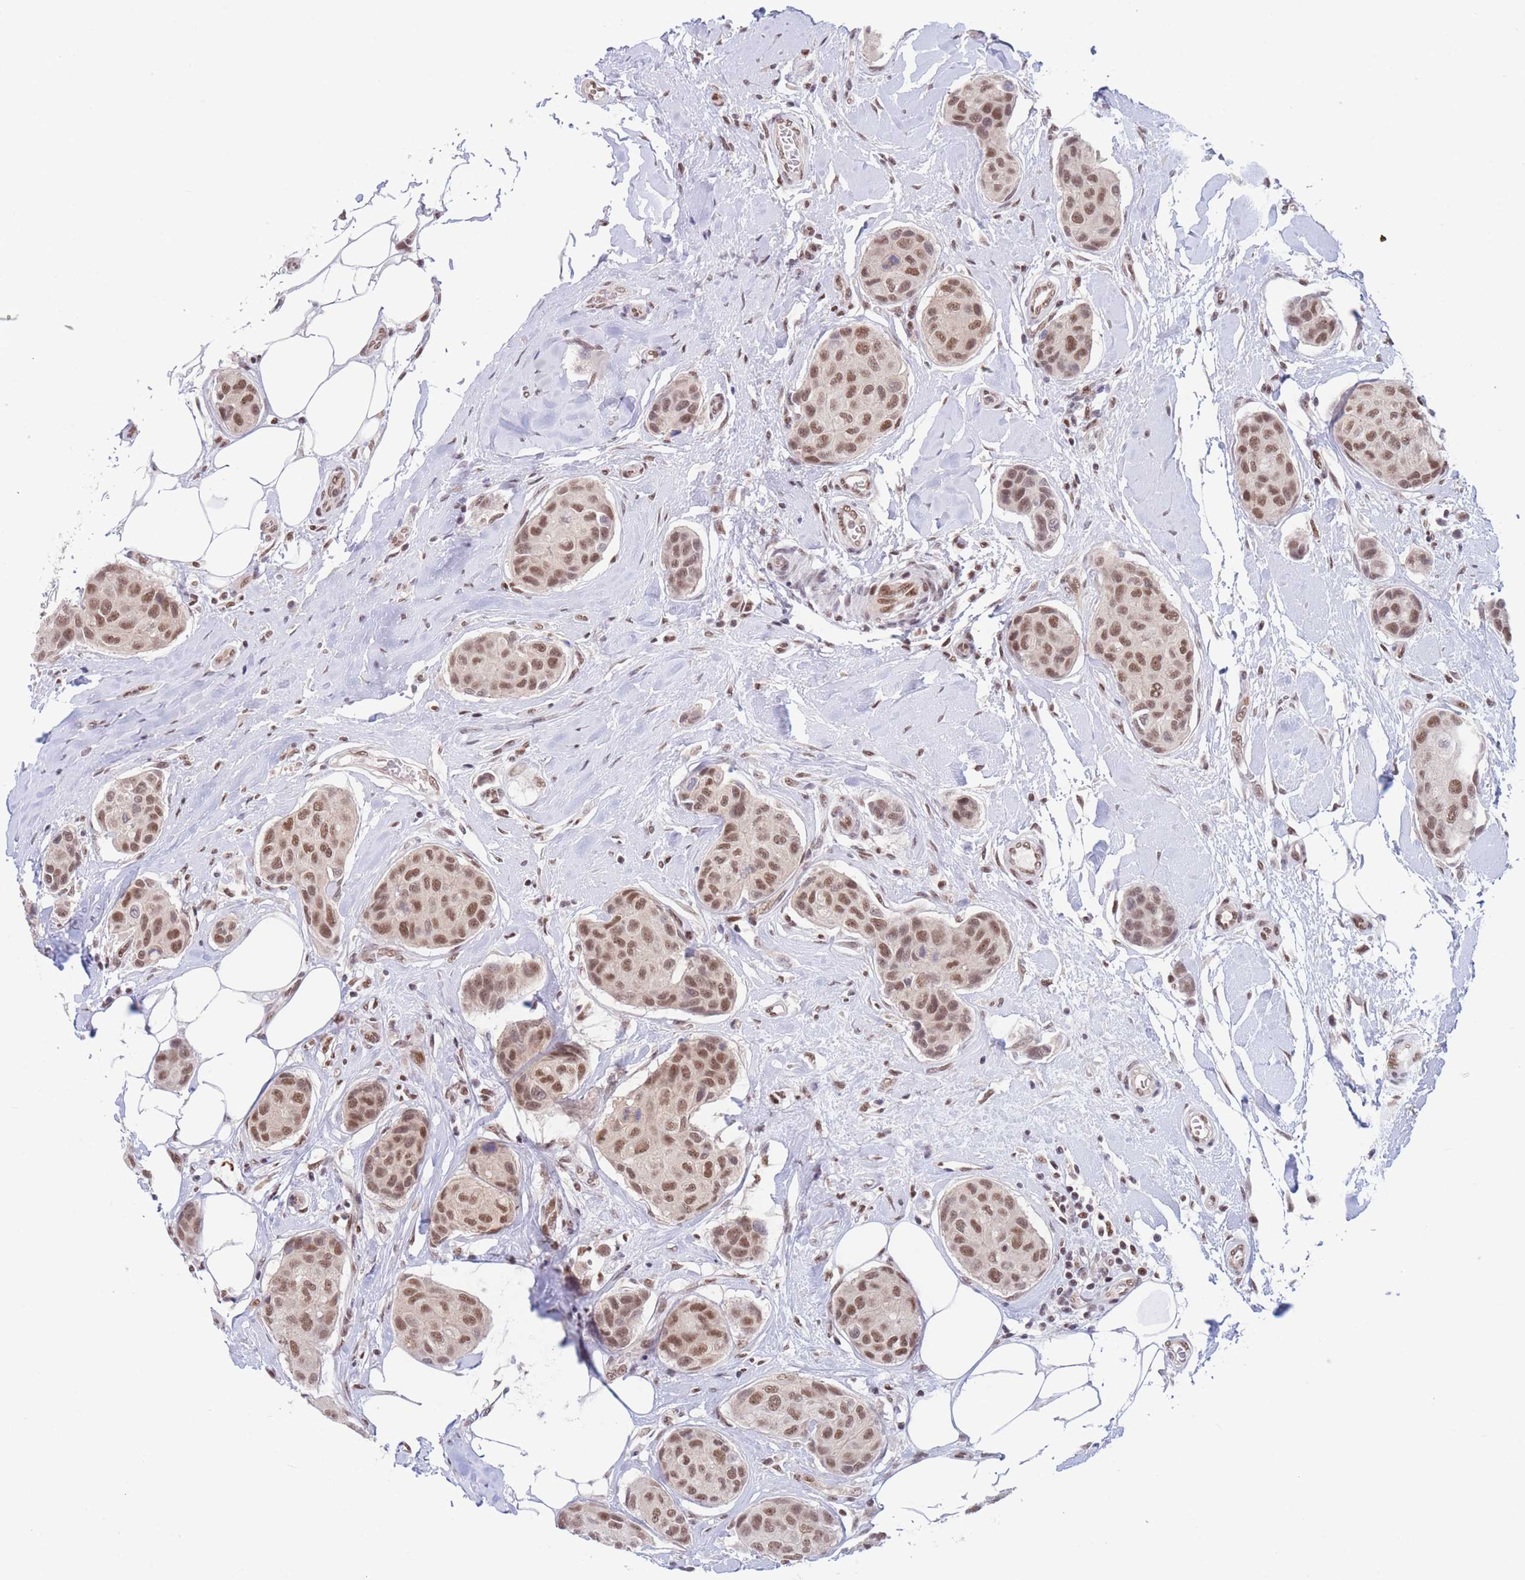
{"staining": {"intensity": "moderate", "quantity": ">75%", "location": "nuclear"}, "tissue": "breast cancer", "cell_type": "Tumor cells", "image_type": "cancer", "snomed": [{"axis": "morphology", "description": "Duct carcinoma"}, {"axis": "topography", "description": "Breast"}, {"axis": "topography", "description": "Lymph node"}], "caption": "Protein expression analysis of breast invasive ductal carcinoma shows moderate nuclear positivity in about >75% of tumor cells.", "gene": "SMAD9", "patient": {"sex": "female", "age": 80}}